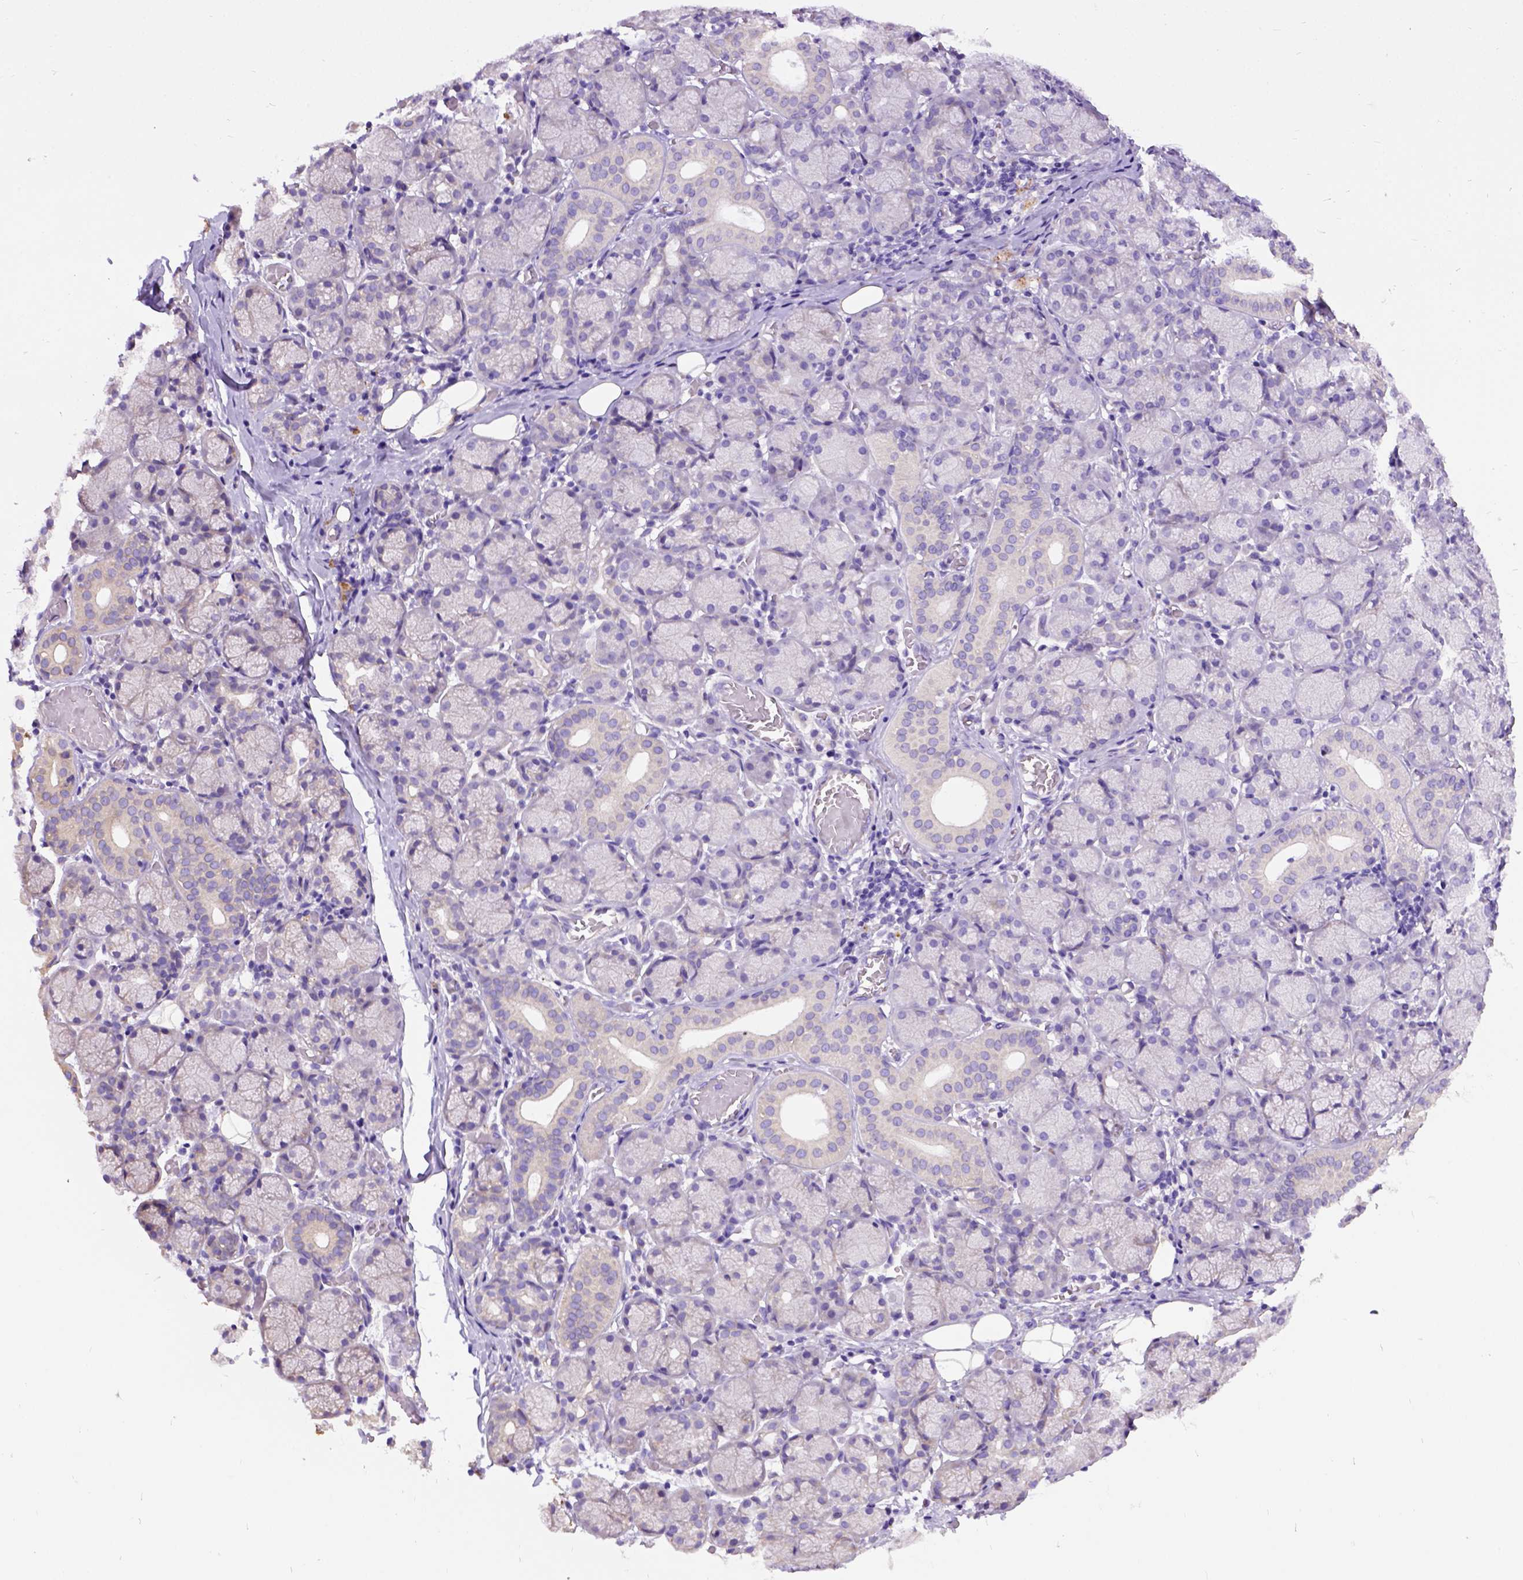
{"staining": {"intensity": "negative", "quantity": "none", "location": "none"}, "tissue": "salivary gland", "cell_type": "Glandular cells", "image_type": "normal", "snomed": [{"axis": "morphology", "description": "Normal tissue, NOS"}, {"axis": "topography", "description": "Salivary gland"}, {"axis": "topography", "description": "Peripheral nerve tissue"}], "caption": "Immunohistochemical staining of benign human salivary gland reveals no significant positivity in glandular cells.", "gene": "CFAP54", "patient": {"sex": "female", "age": 24}}